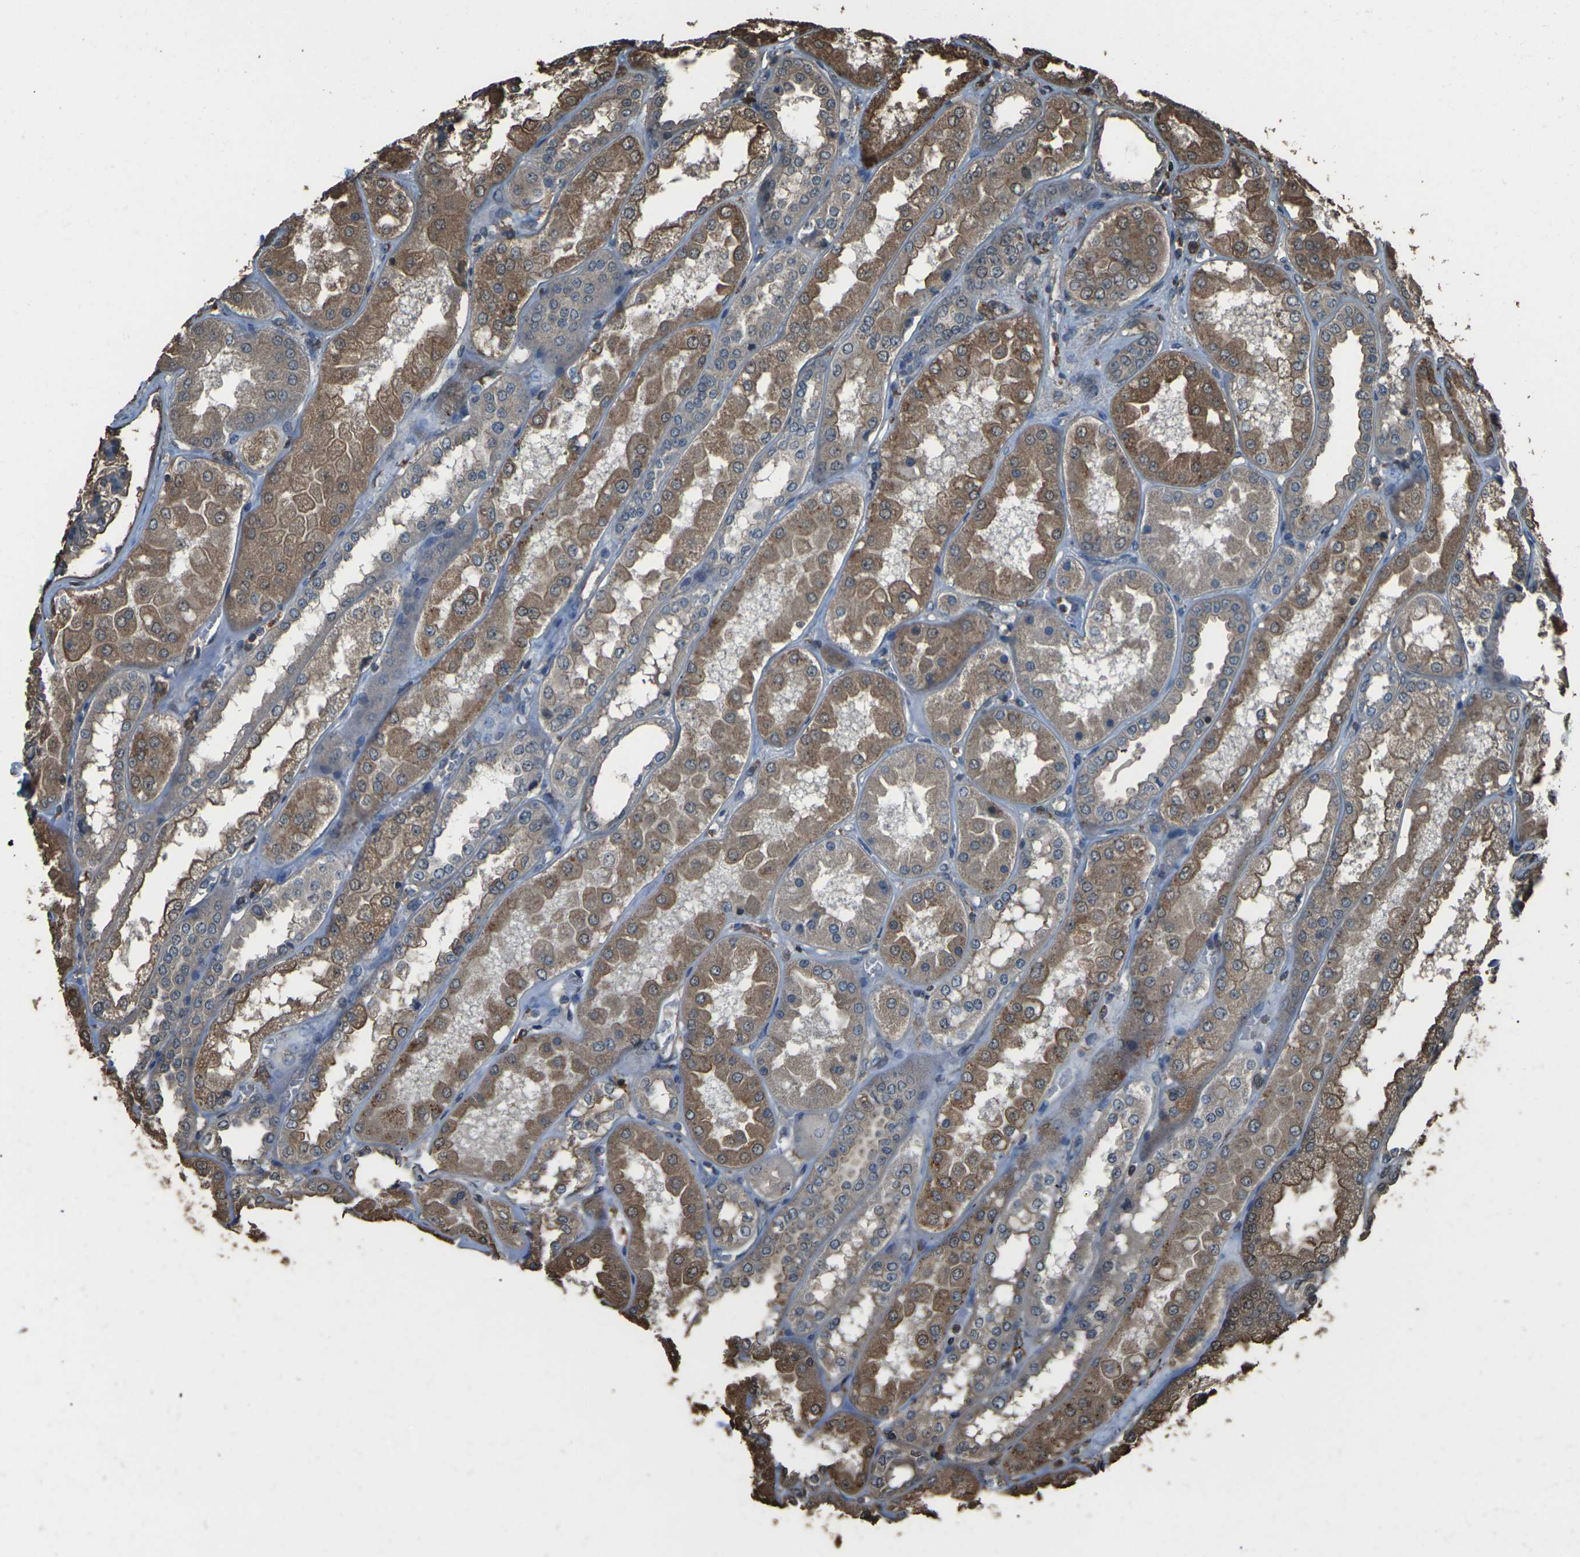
{"staining": {"intensity": "moderate", "quantity": "<25%", "location": "cytoplasmic/membranous"}, "tissue": "kidney", "cell_type": "Cells in glomeruli", "image_type": "normal", "snomed": [{"axis": "morphology", "description": "Normal tissue, NOS"}, {"axis": "topography", "description": "Kidney"}], "caption": "Immunohistochemical staining of benign kidney shows <25% levels of moderate cytoplasmic/membranous protein staining in approximately <25% of cells in glomeruli.", "gene": "DHPS", "patient": {"sex": "female", "age": 56}}